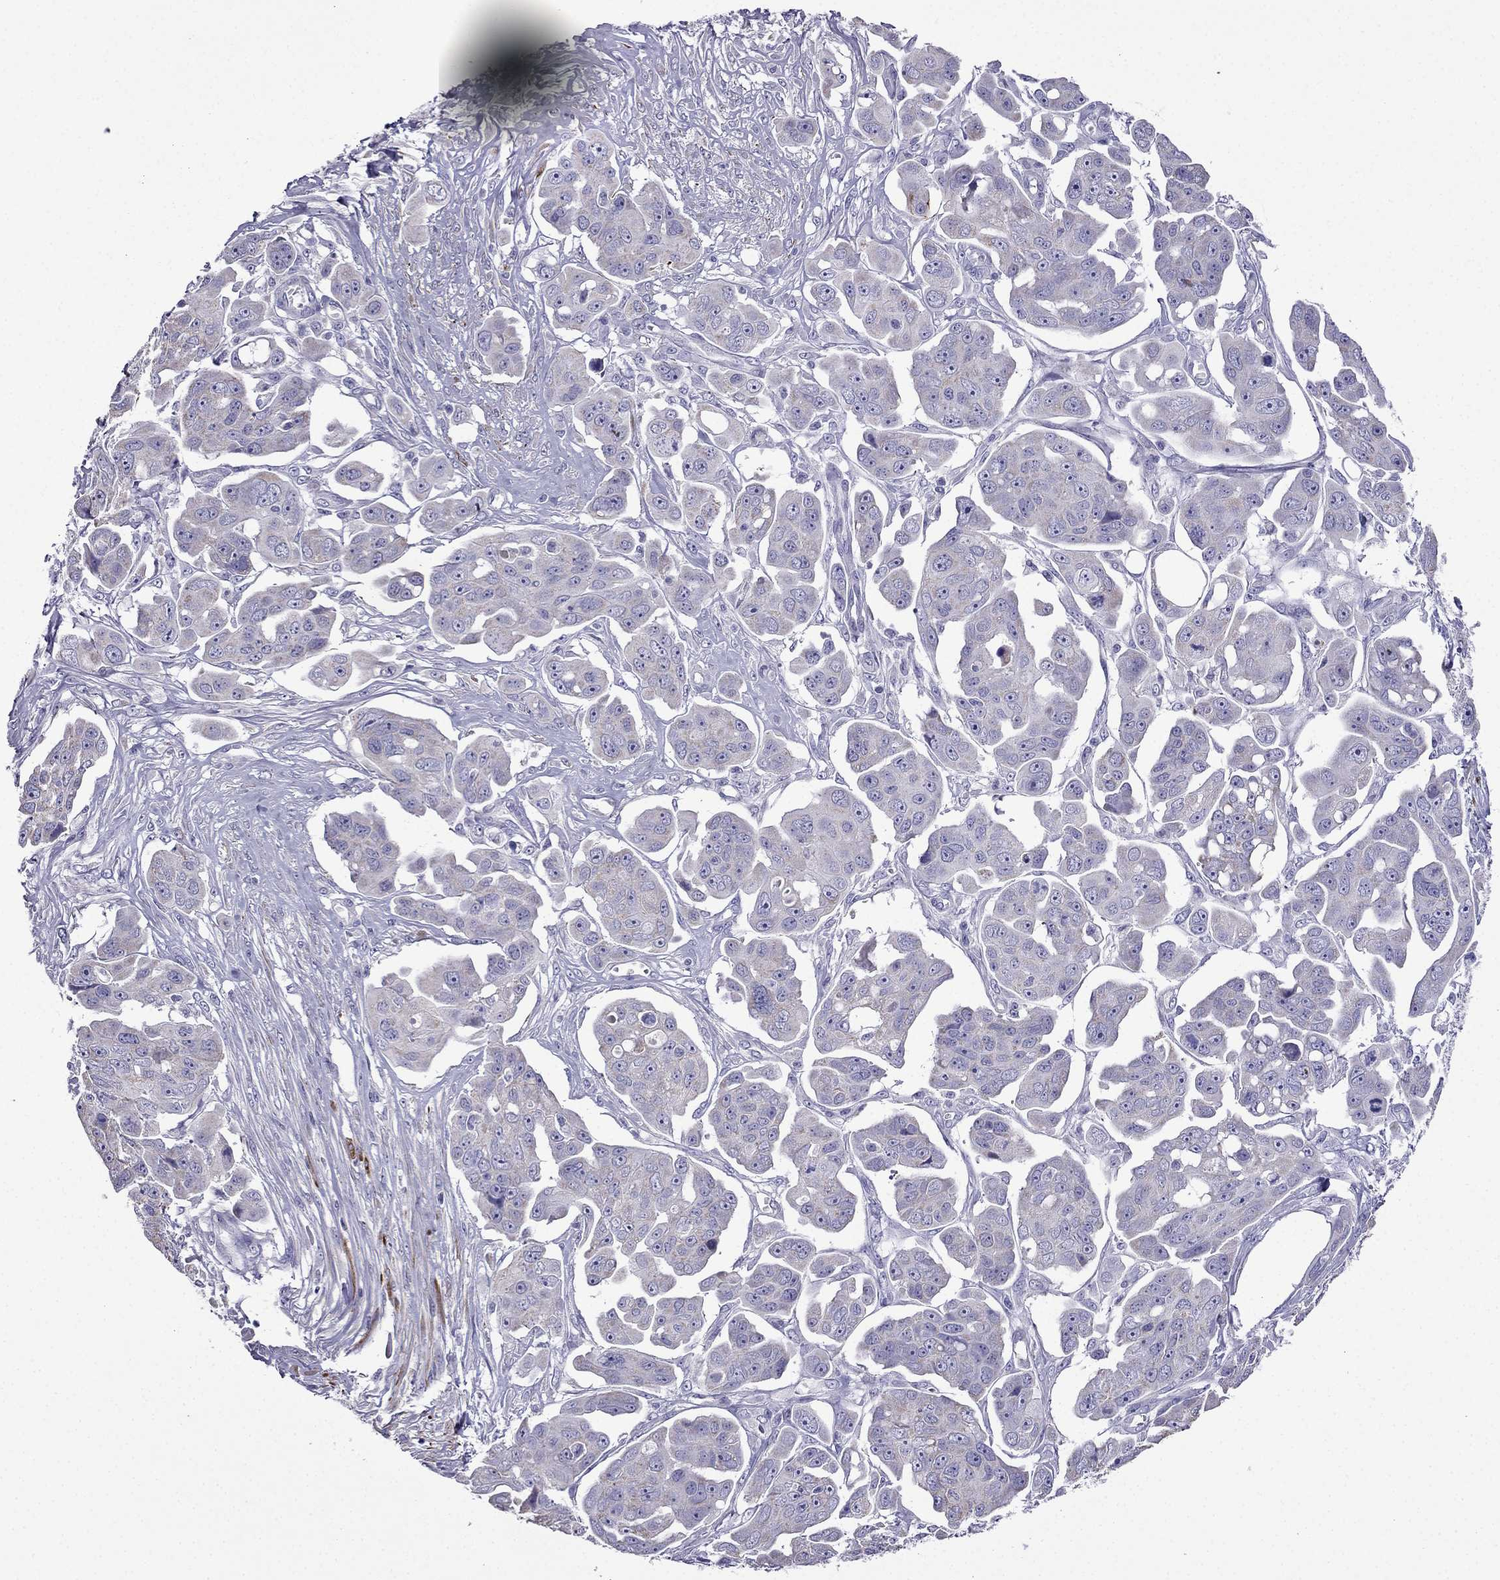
{"staining": {"intensity": "weak", "quantity": ">75%", "location": "cytoplasmic/membranous"}, "tissue": "ovarian cancer", "cell_type": "Tumor cells", "image_type": "cancer", "snomed": [{"axis": "morphology", "description": "Carcinoma, endometroid"}, {"axis": "topography", "description": "Ovary"}], "caption": "Brown immunohistochemical staining in human endometroid carcinoma (ovarian) shows weak cytoplasmic/membranous expression in approximately >75% of tumor cells.", "gene": "DSC1", "patient": {"sex": "female", "age": 70}}